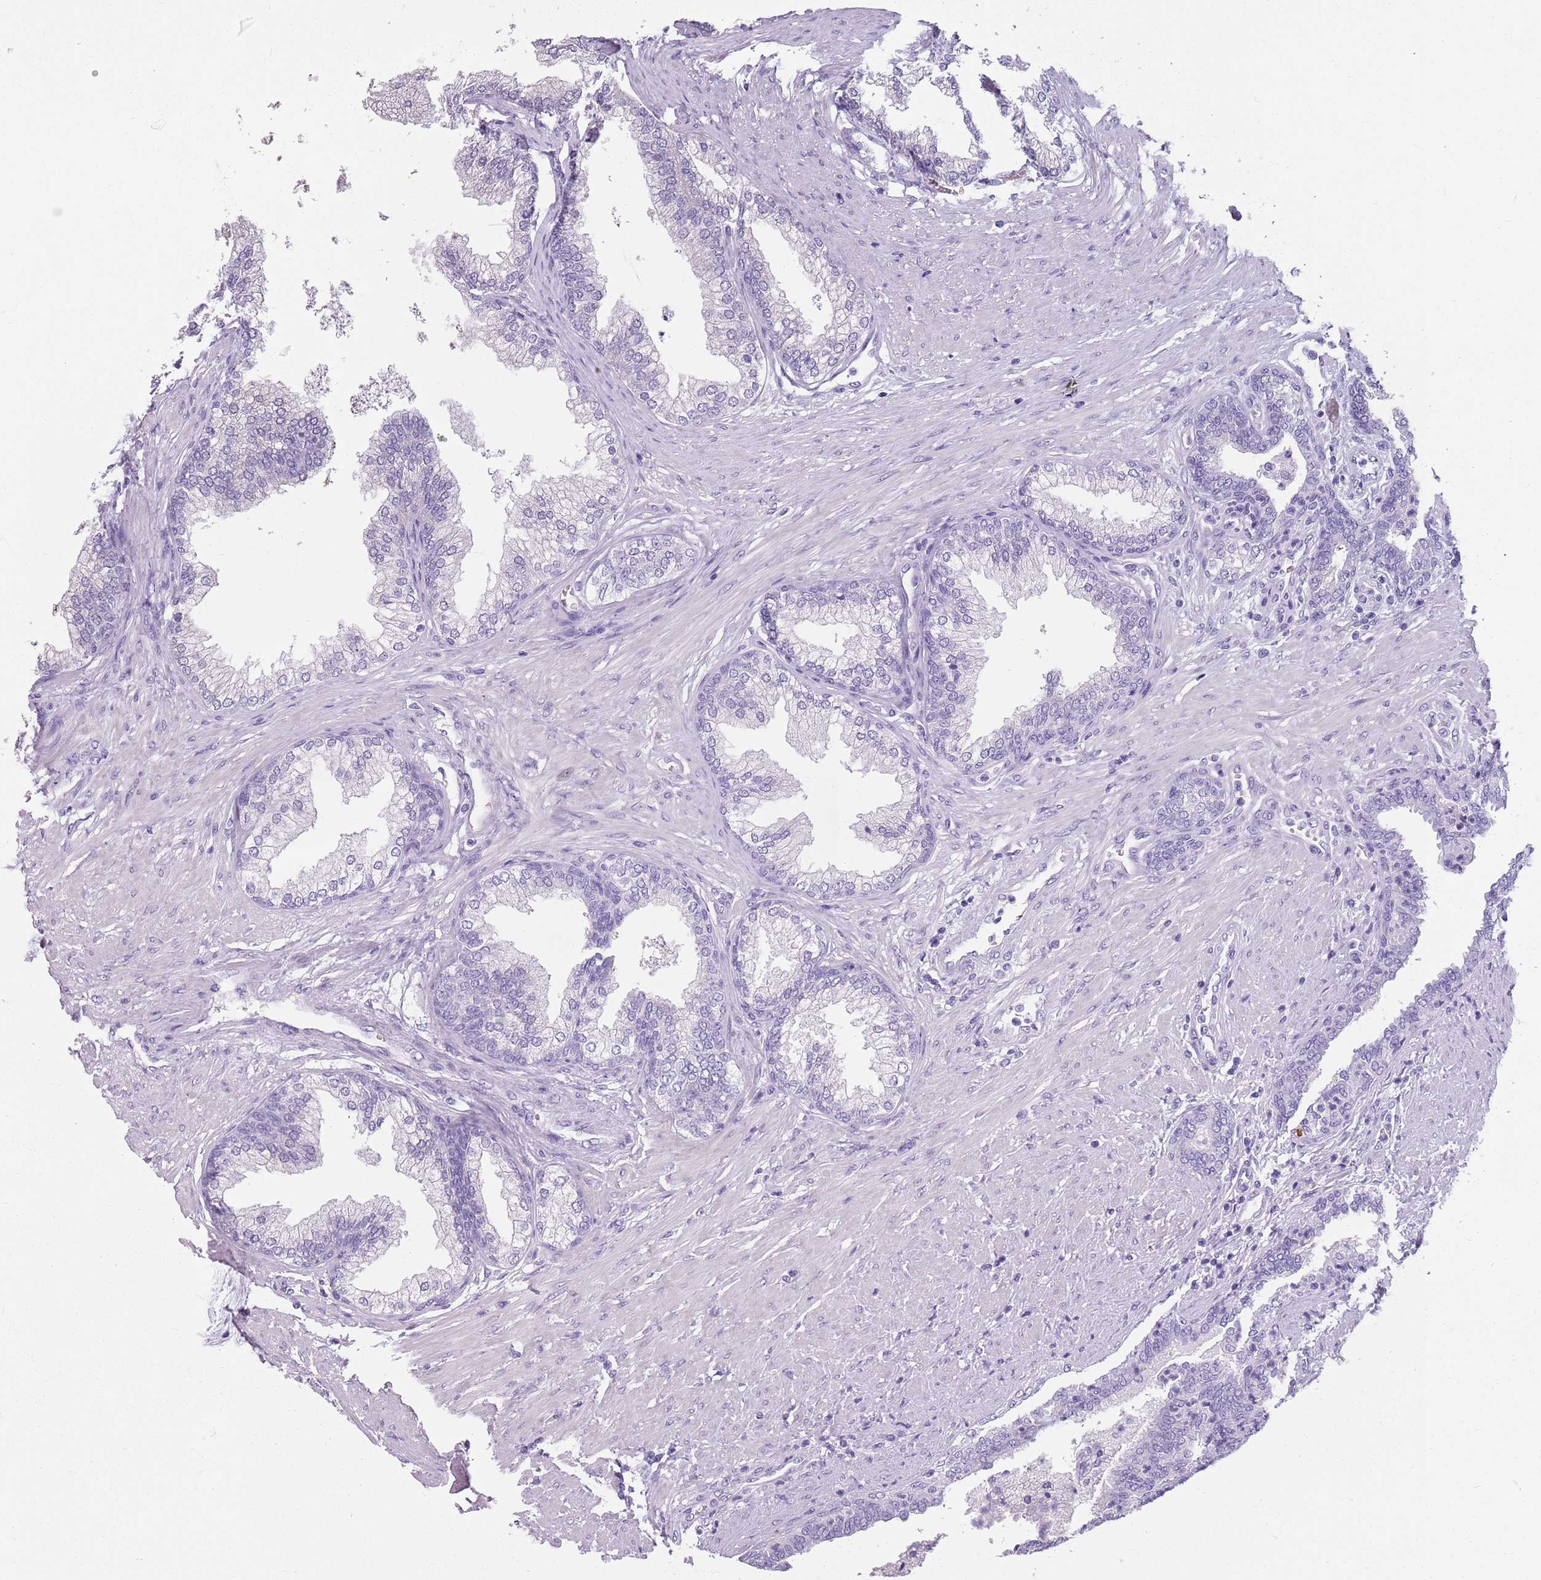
{"staining": {"intensity": "negative", "quantity": "none", "location": "none"}, "tissue": "prostate", "cell_type": "Glandular cells", "image_type": "normal", "snomed": [{"axis": "morphology", "description": "Normal tissue, NOS"}, {"axis": "topography", "description": "Prostate"}], "caption": "Immunohistochemistry (IHC) of benign human prostate shows no staining in glandular cells.", "gene": "SPESP1", "patient": {"sex": "male", "age": 76}}